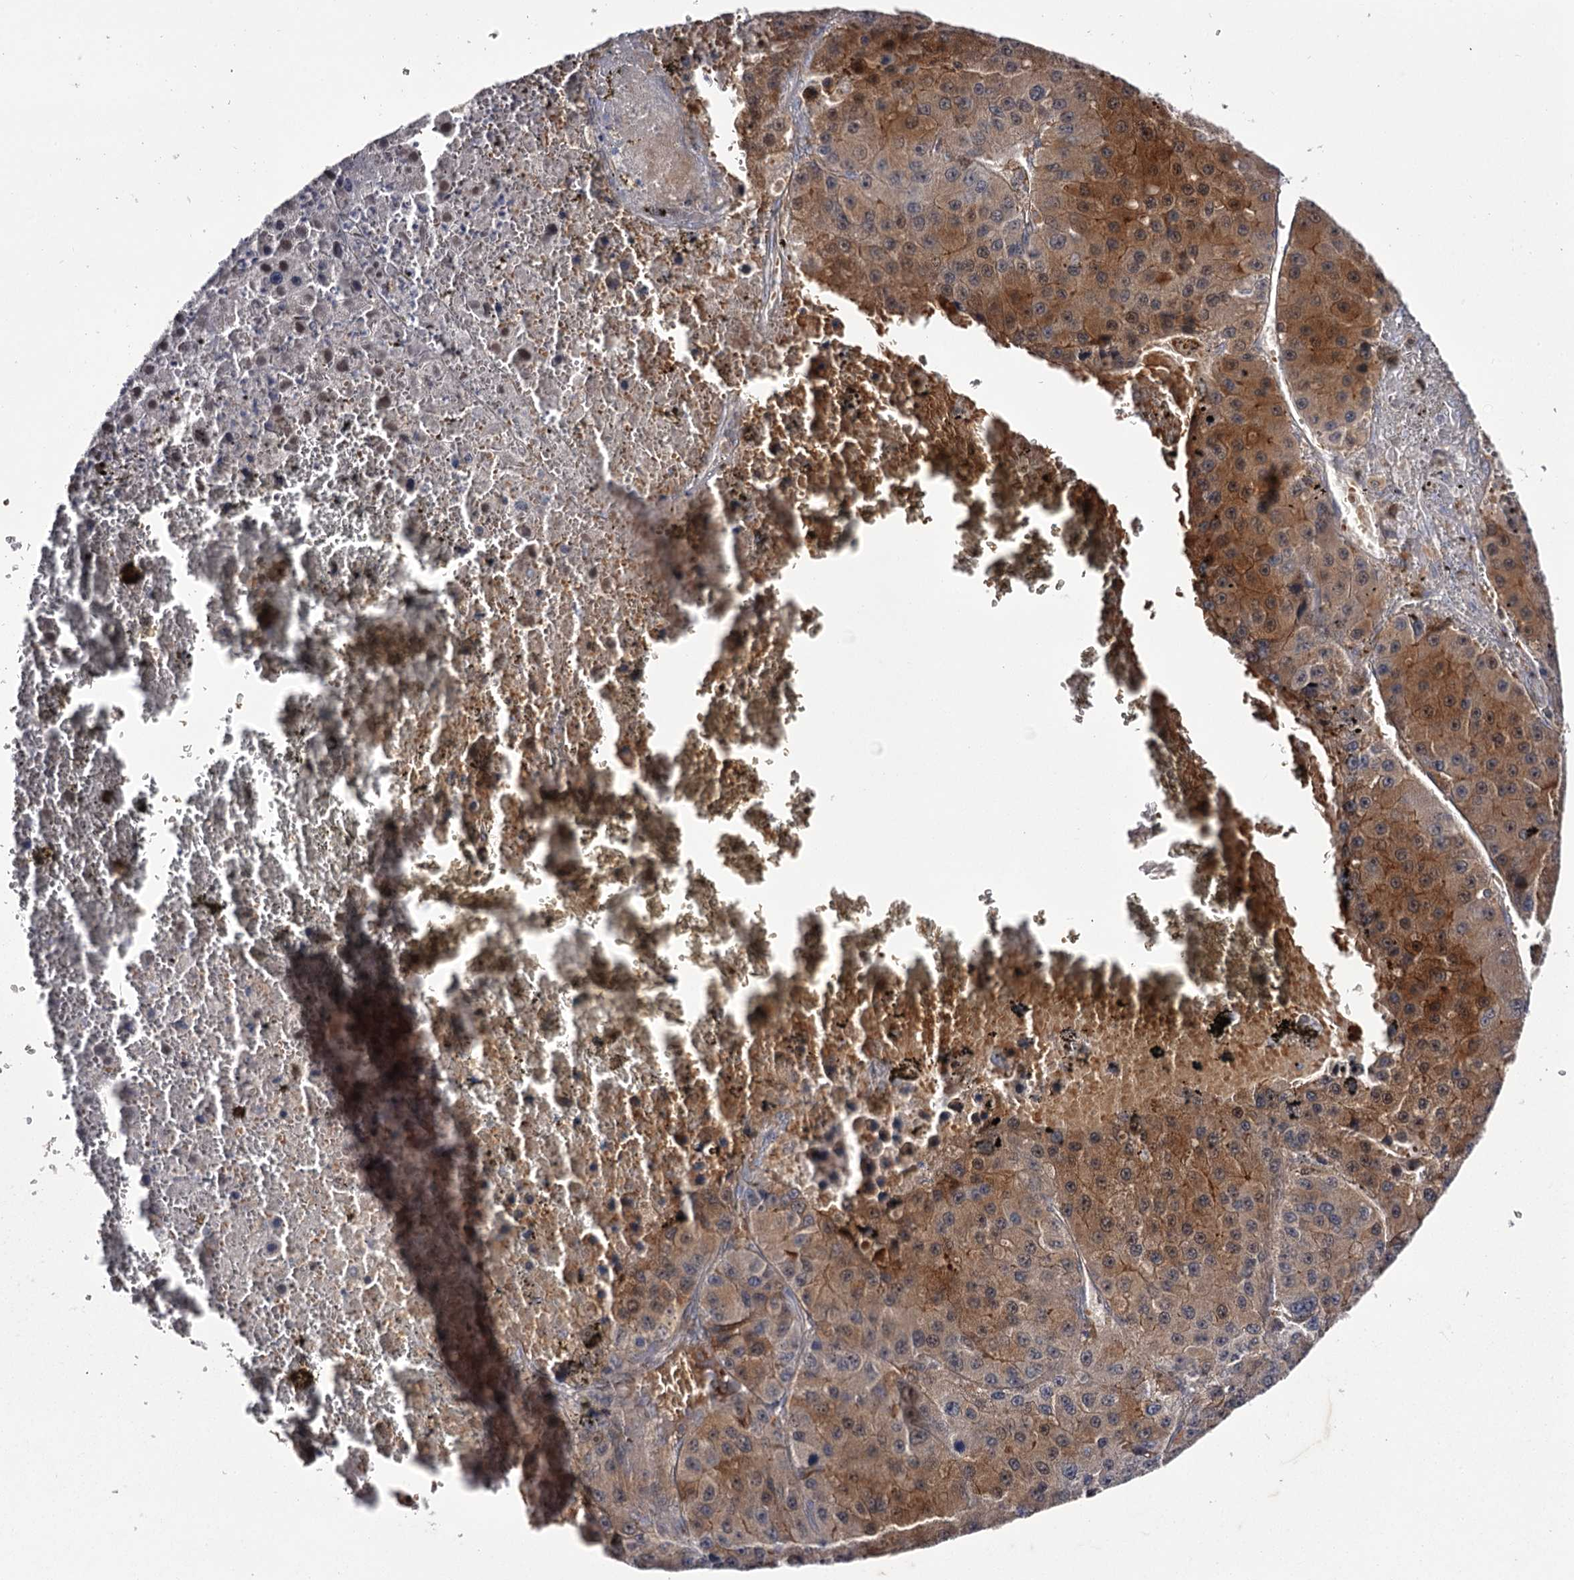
{"staining": {"intensity": "moderate", "quantity": "25%-75%", "location": "cytoplasmic/membranous,nuclear"}, "tissue": "liver cancer", "cell_type": "Tumor cells", "image_type": "cancer", "snomed": [{"axis": "morphology", "description": "Carcinoma, Hepatocellular, NOS"}, {"axis": "topography", "description": "Liver"}], "caption": "Brown immunohistochemical staining in hepatocellular carcinoma (liver) exhibits moderate cytoplasmic/membranous and nuclear positivity in approximately 25%-75% of tumor cells. (Stains: DAB in brown, nuclei in blue, Microscopy: brightfield microscopy at high magnification).", "gene": "RASSF6", "patient": {"sex": "female", "age": 73}}